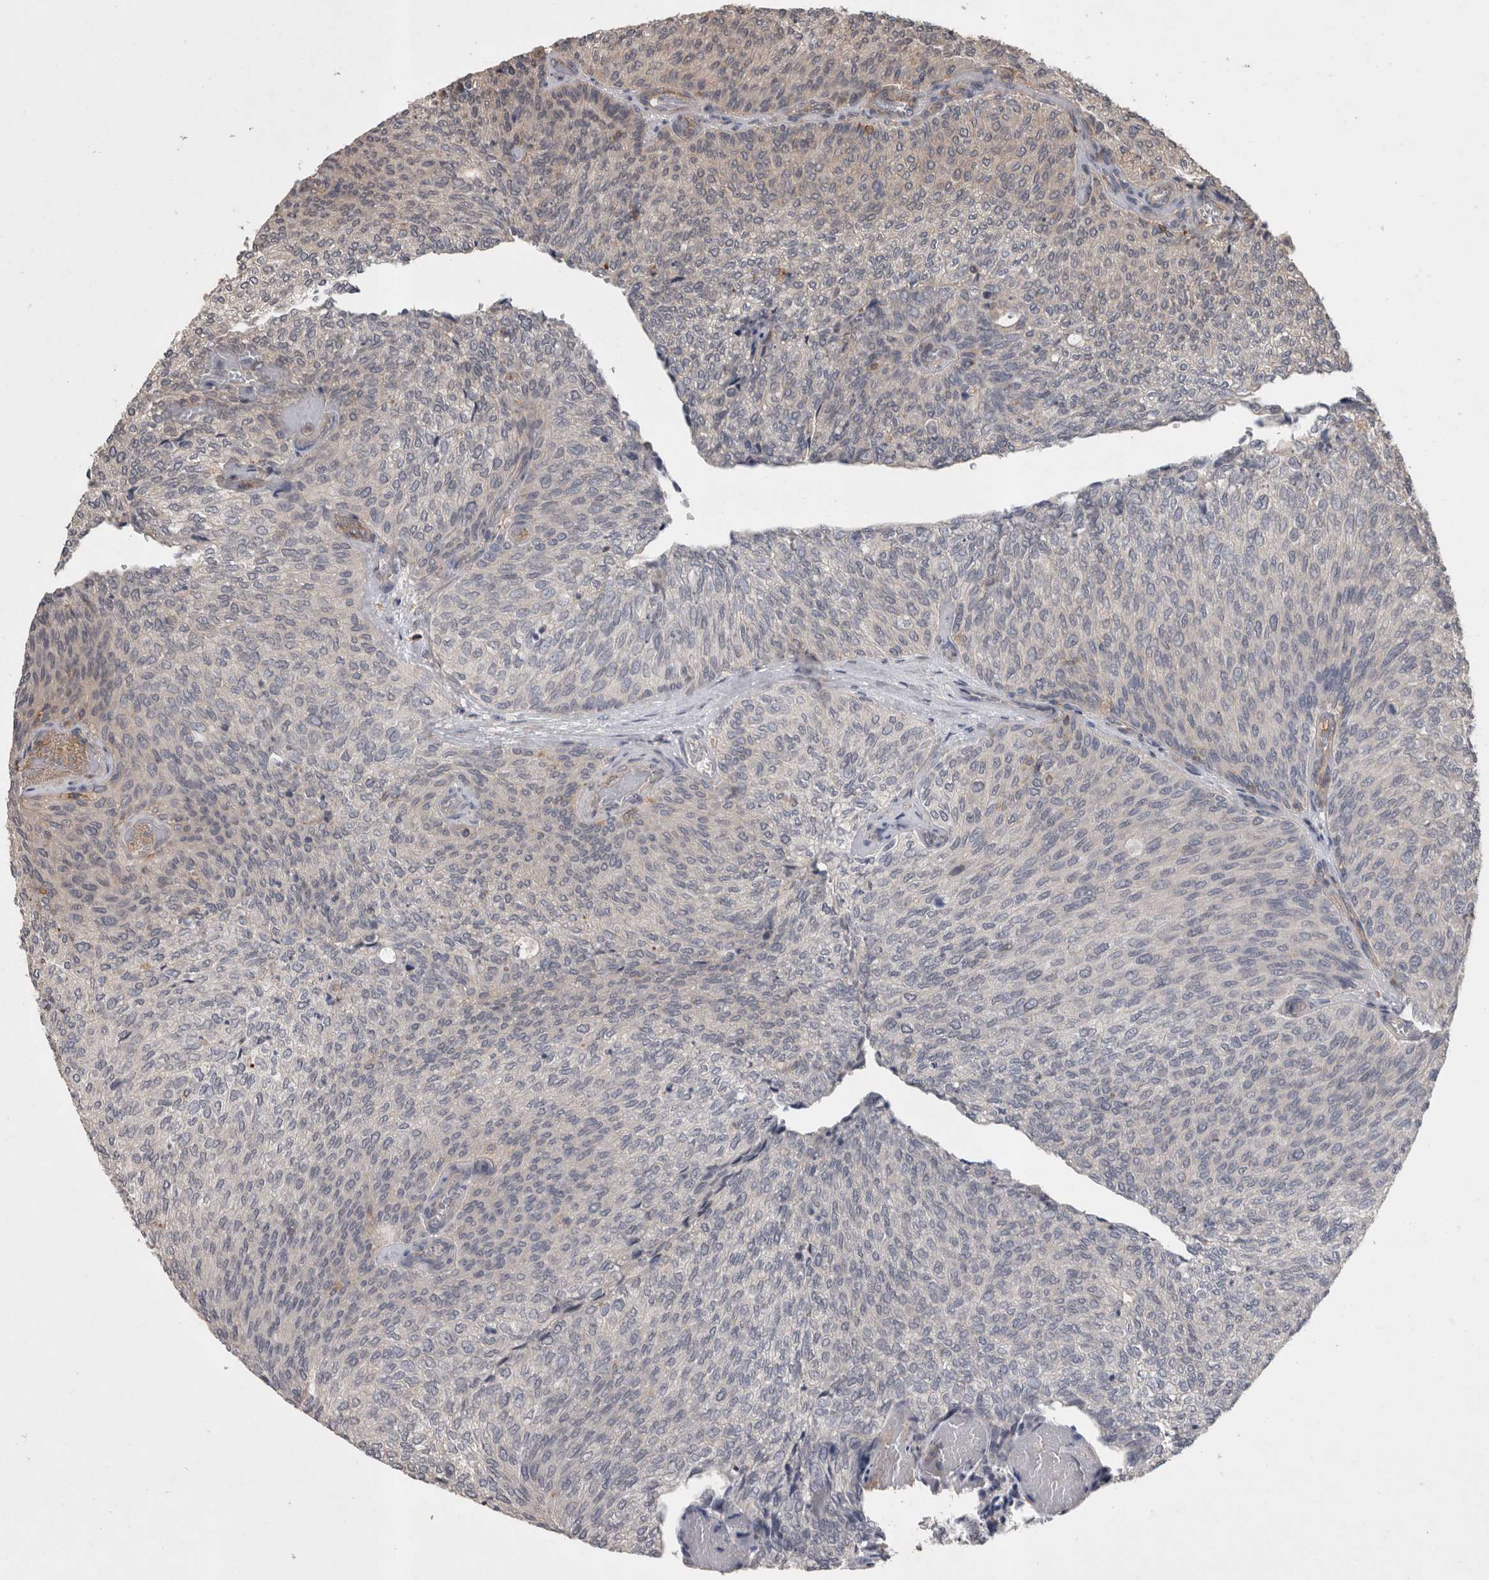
{"staining": {"intensity": "negative", "quantity": "none", "location": "none"}, "tissue": "urothelial cancer", "cell_type": "Tumor cells", "image_type": "cancer", "snomed": [{"axis": "morphology", "description": "Urothelial carcinoma, Low grade"}, {"axis": "topography", "description": "Urinary bladder"}], "caption": "Urothelial cancer was stained to show a protein in brown. There is no significant staining in tumor cells.", "gene": "SPATA48", "patient": {"sex": "female", "age": 79}}